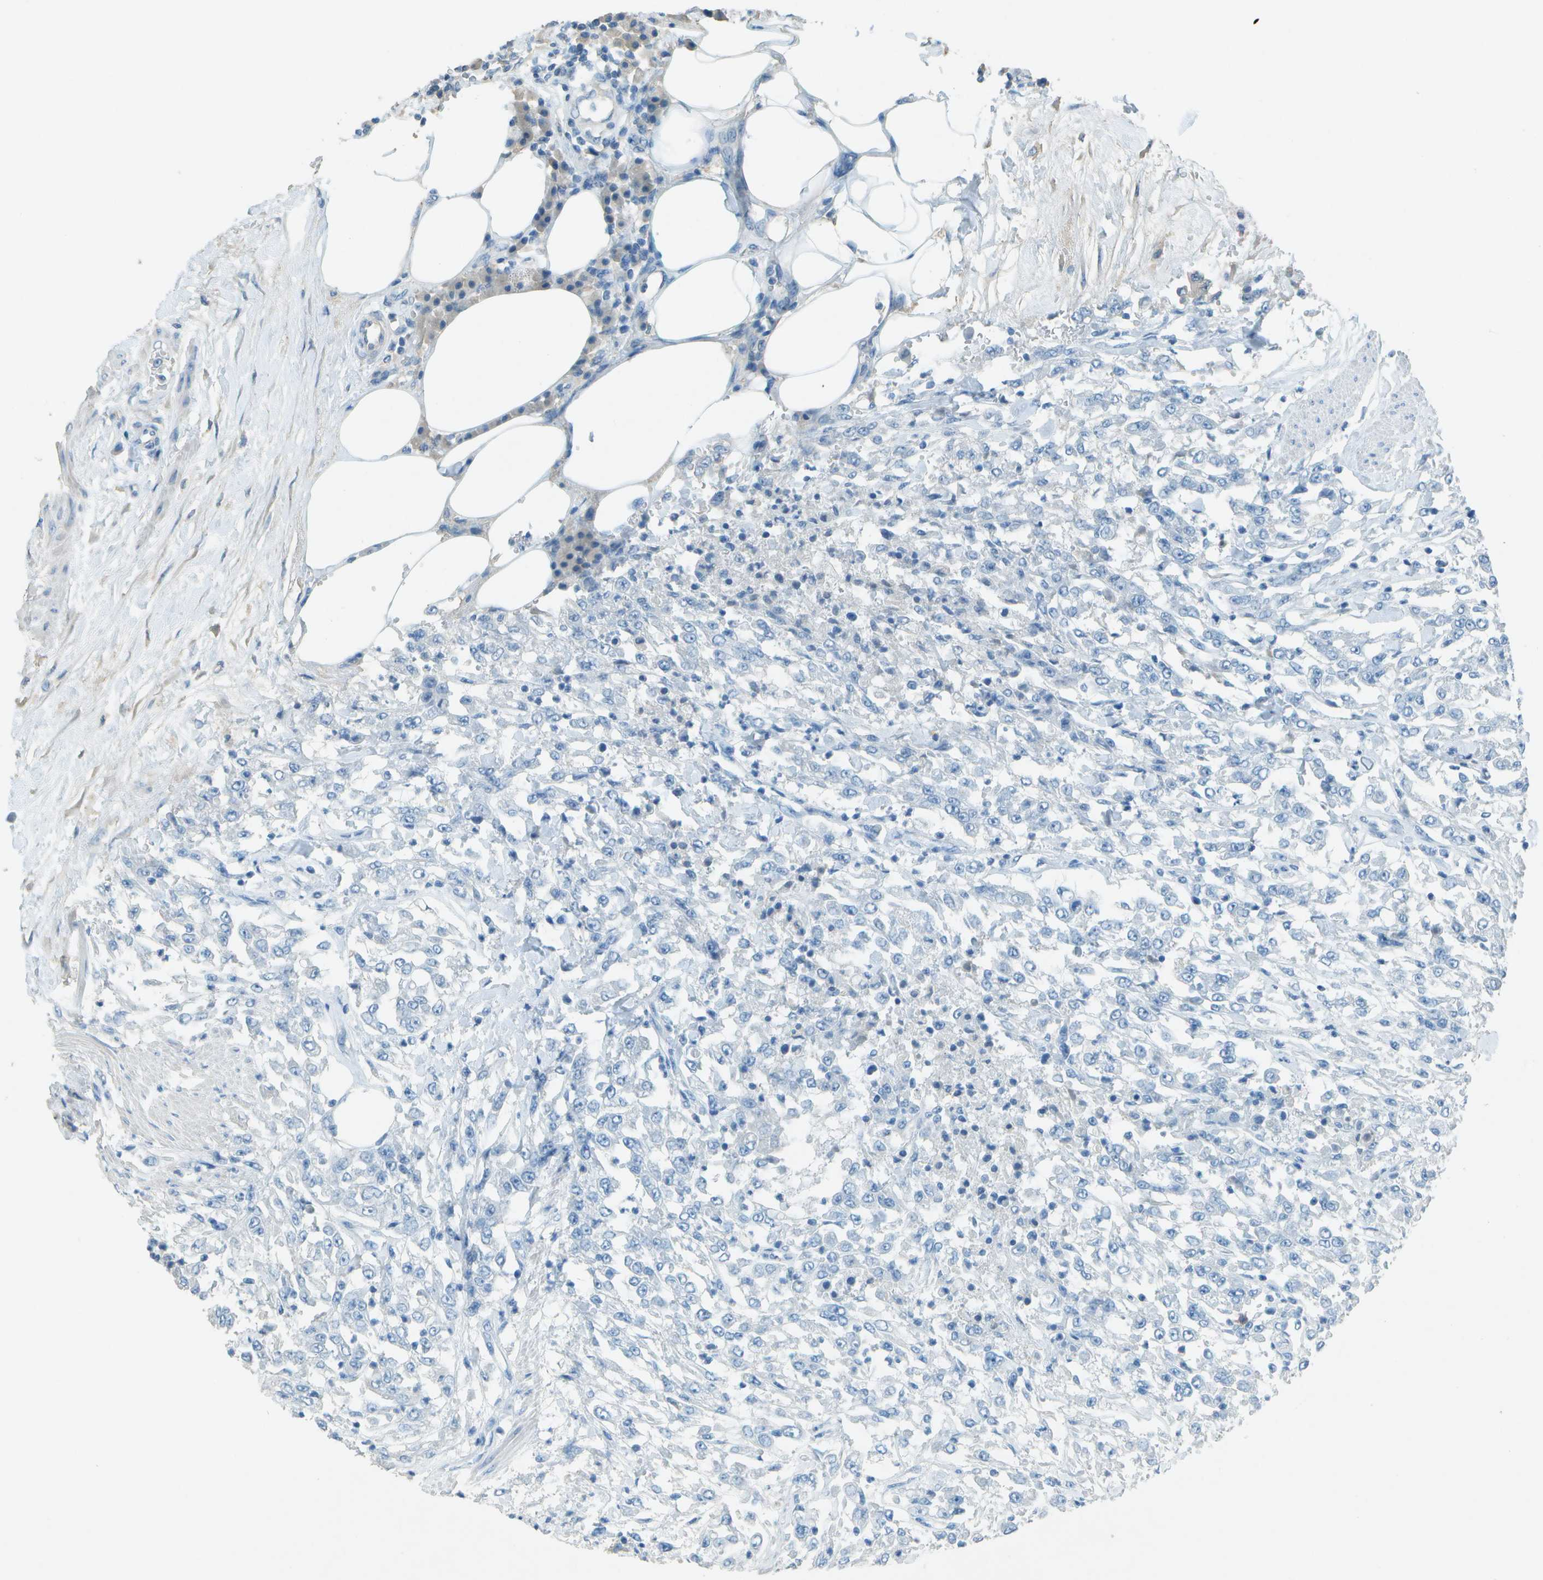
{"staining": {"intensity": "negative", "quantity": "none", "location": "none"}, "tissue": "urothelial cancer", "cell_type": "Tumor cells", "image_type": "cancer", "snomed": [{"axis": "morphology", "description": "Urothelial carcinoma, High grade"}, {"axis": "topography", "description": "Urinary bladder"}], "caption": "Immunohistochemistry (IHC) image of neoplastic tissue: urothelial carcinoma (high-grade) stained with DAB displays no significant protein expression in tumor cells.", "gene": "LGI2", "patient": {"sex": "male", "age": 46}}